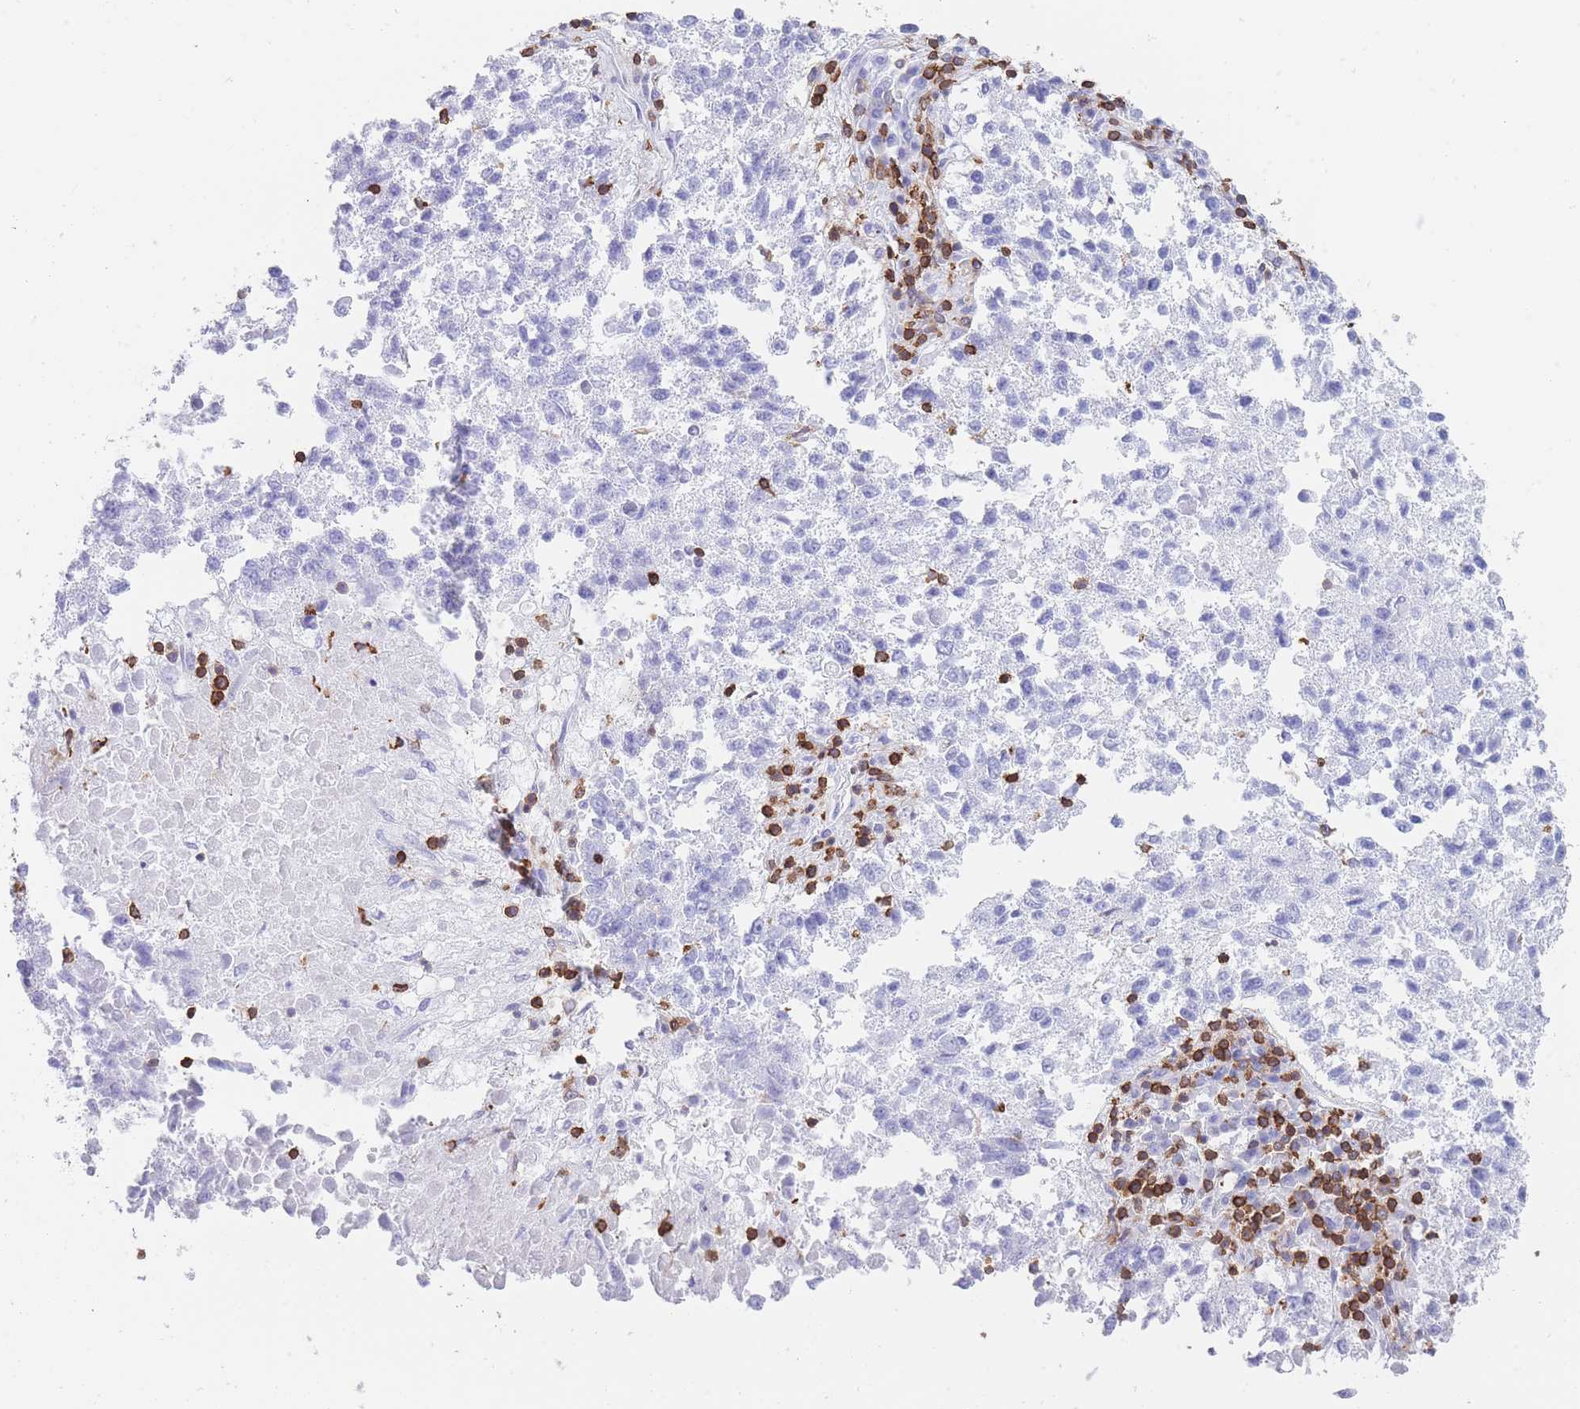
{"staining": {"intensity": "negative", "quantity": "none", "location": "none"}, "tissue": "lung cancer", "cell_type": "Tumor cells", "image_type": "cancer", "snomed": [{"axis": "morphology", "description": "Squamous cell carcinoma, NOS"}, {"axis": "topography", "description": "Lung"}], "caption": "This is an immunohistochemistry (IHC) micrograph of human lung cancer (squamous cell carcinoma). There is no positivity in tumor cells.", "gene": "CORO1A", "patient": {"sex": "male", "age": 73}}